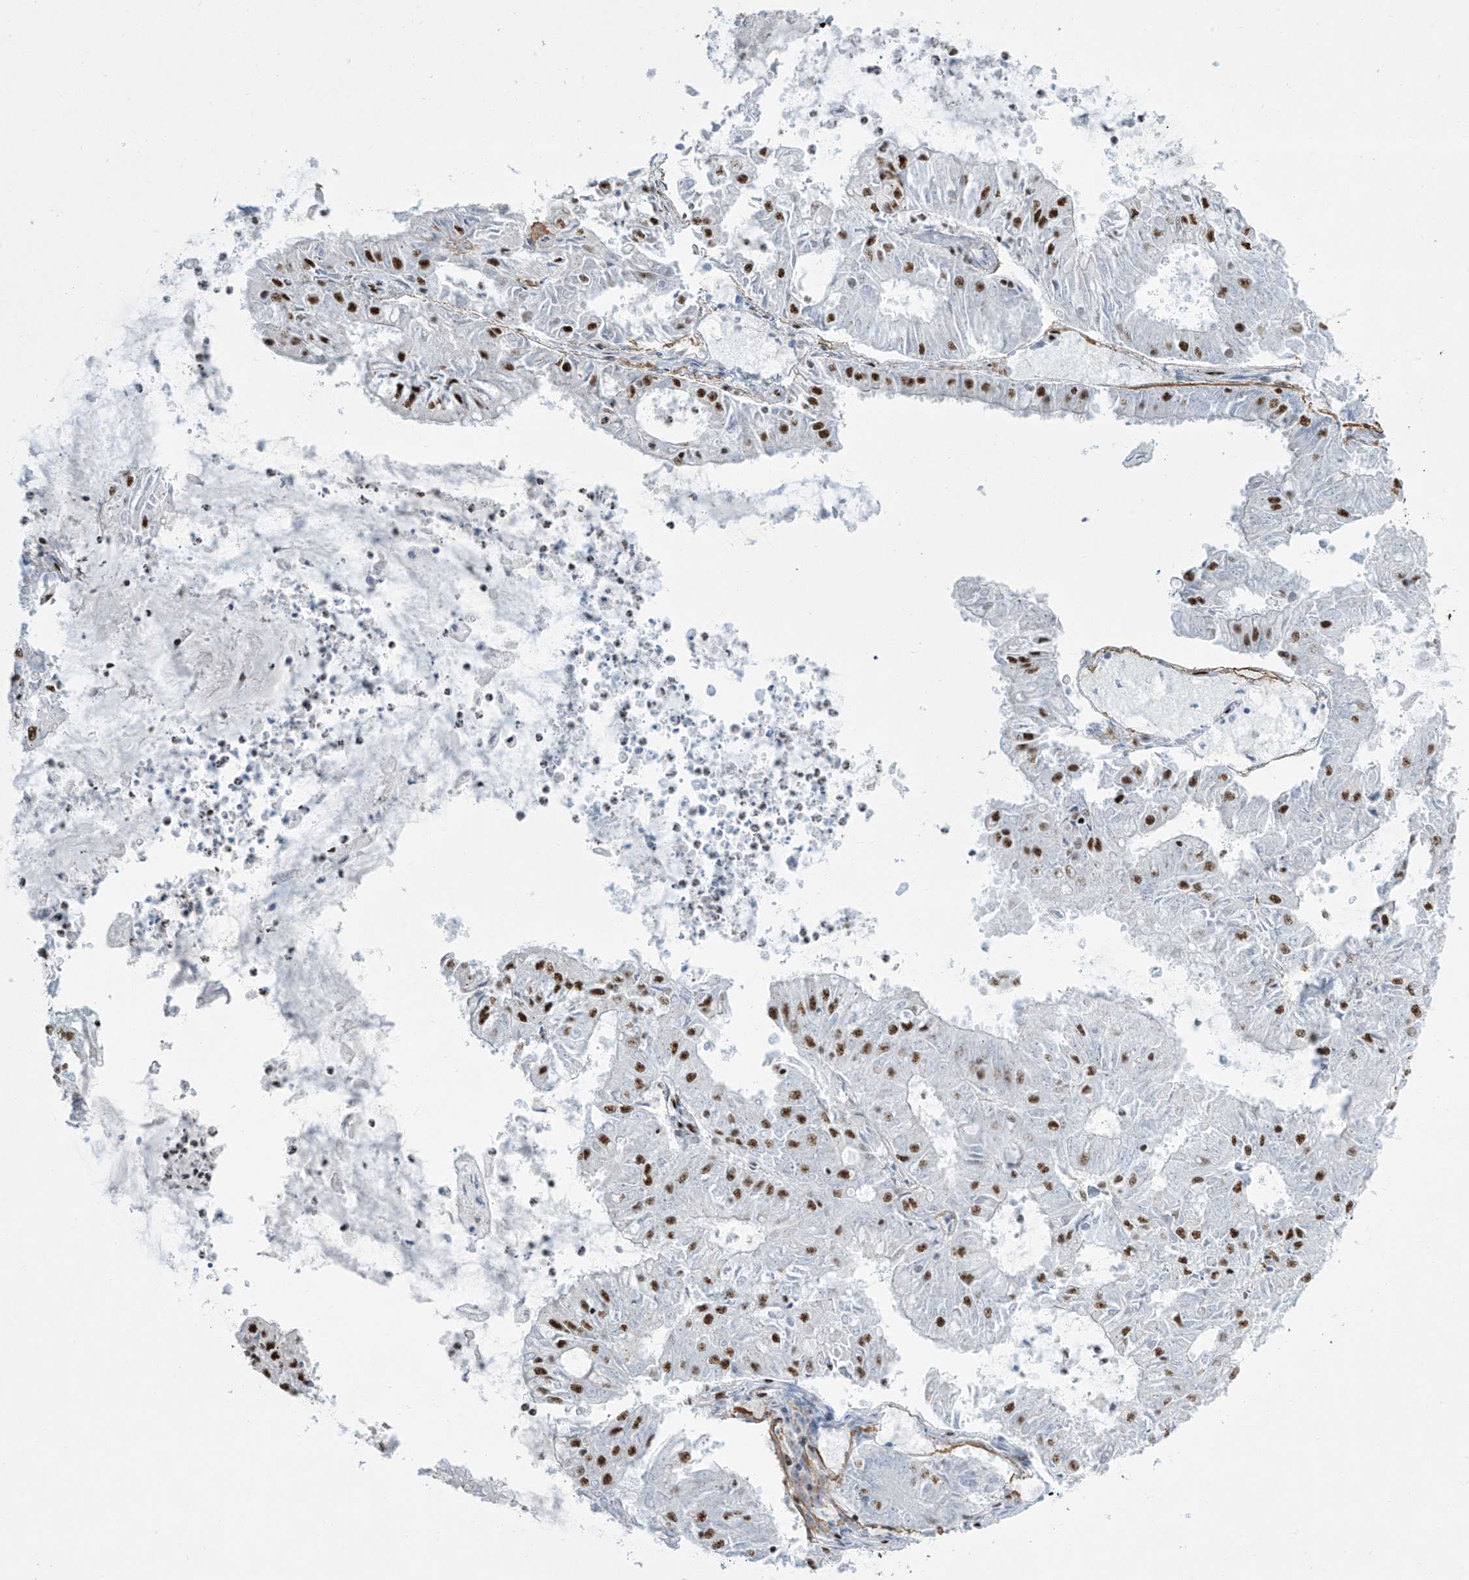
{"staining": {"intensity": "strong", "quantity": "25%-75%", "location": "nuclear"}, "tissue": "endometrial cancer", "cell_type": "Tumor cells", "image_type": "cancer", "snomed": [{"axis": "morphology", "description": "Adenocarcinoma, NOS"}, {"axis": "topography", "description": "Endometrium"}], "caption": "Immunohistochemical staining of human adenocarcinoma (endometrial) demonstrates strong nuclear protein staining in about 25%-75% of tumor cells.", "gene": "MS4A6A", "patient": {"sex": "female", "age": 57}}